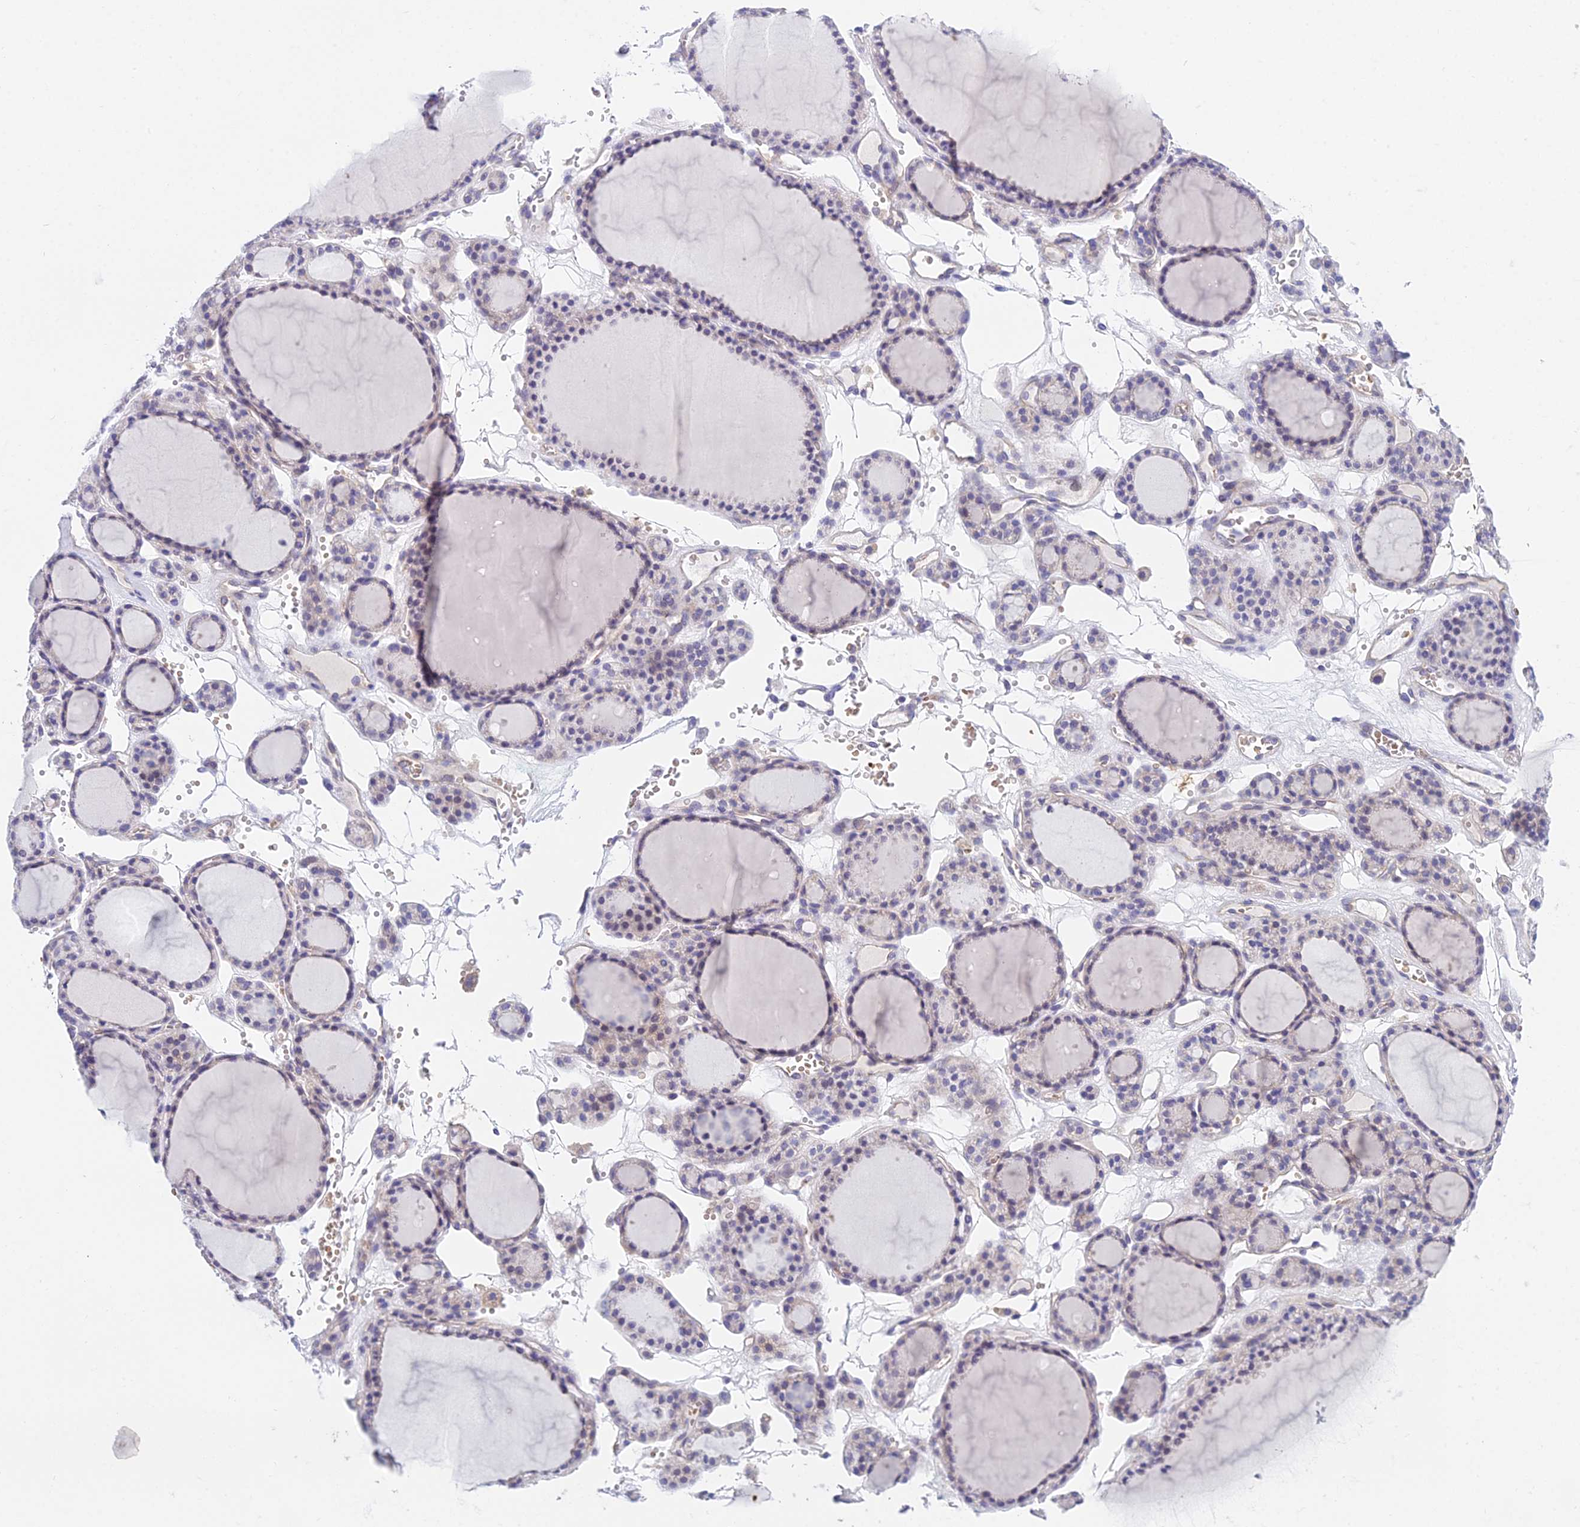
{"staining": {"intensity": "negative", "quantity": "none", "location": "none"}, "tissue": "thyroid gland", "cell_type": "Glandular cells", "image_type": "normal", "snomed": [{"axis": "morphology", "description": "Normal tissue, NOS"}, {"axis": "topography", "description": "Thyroid gland"}], "caption": "An image of human thyroid gland is negative for staining in glandular cells. (IHC, brightfield microscopy, high magnification).", "gene": "ZNF564", "patient": {"sex": "female", "age": 28}}